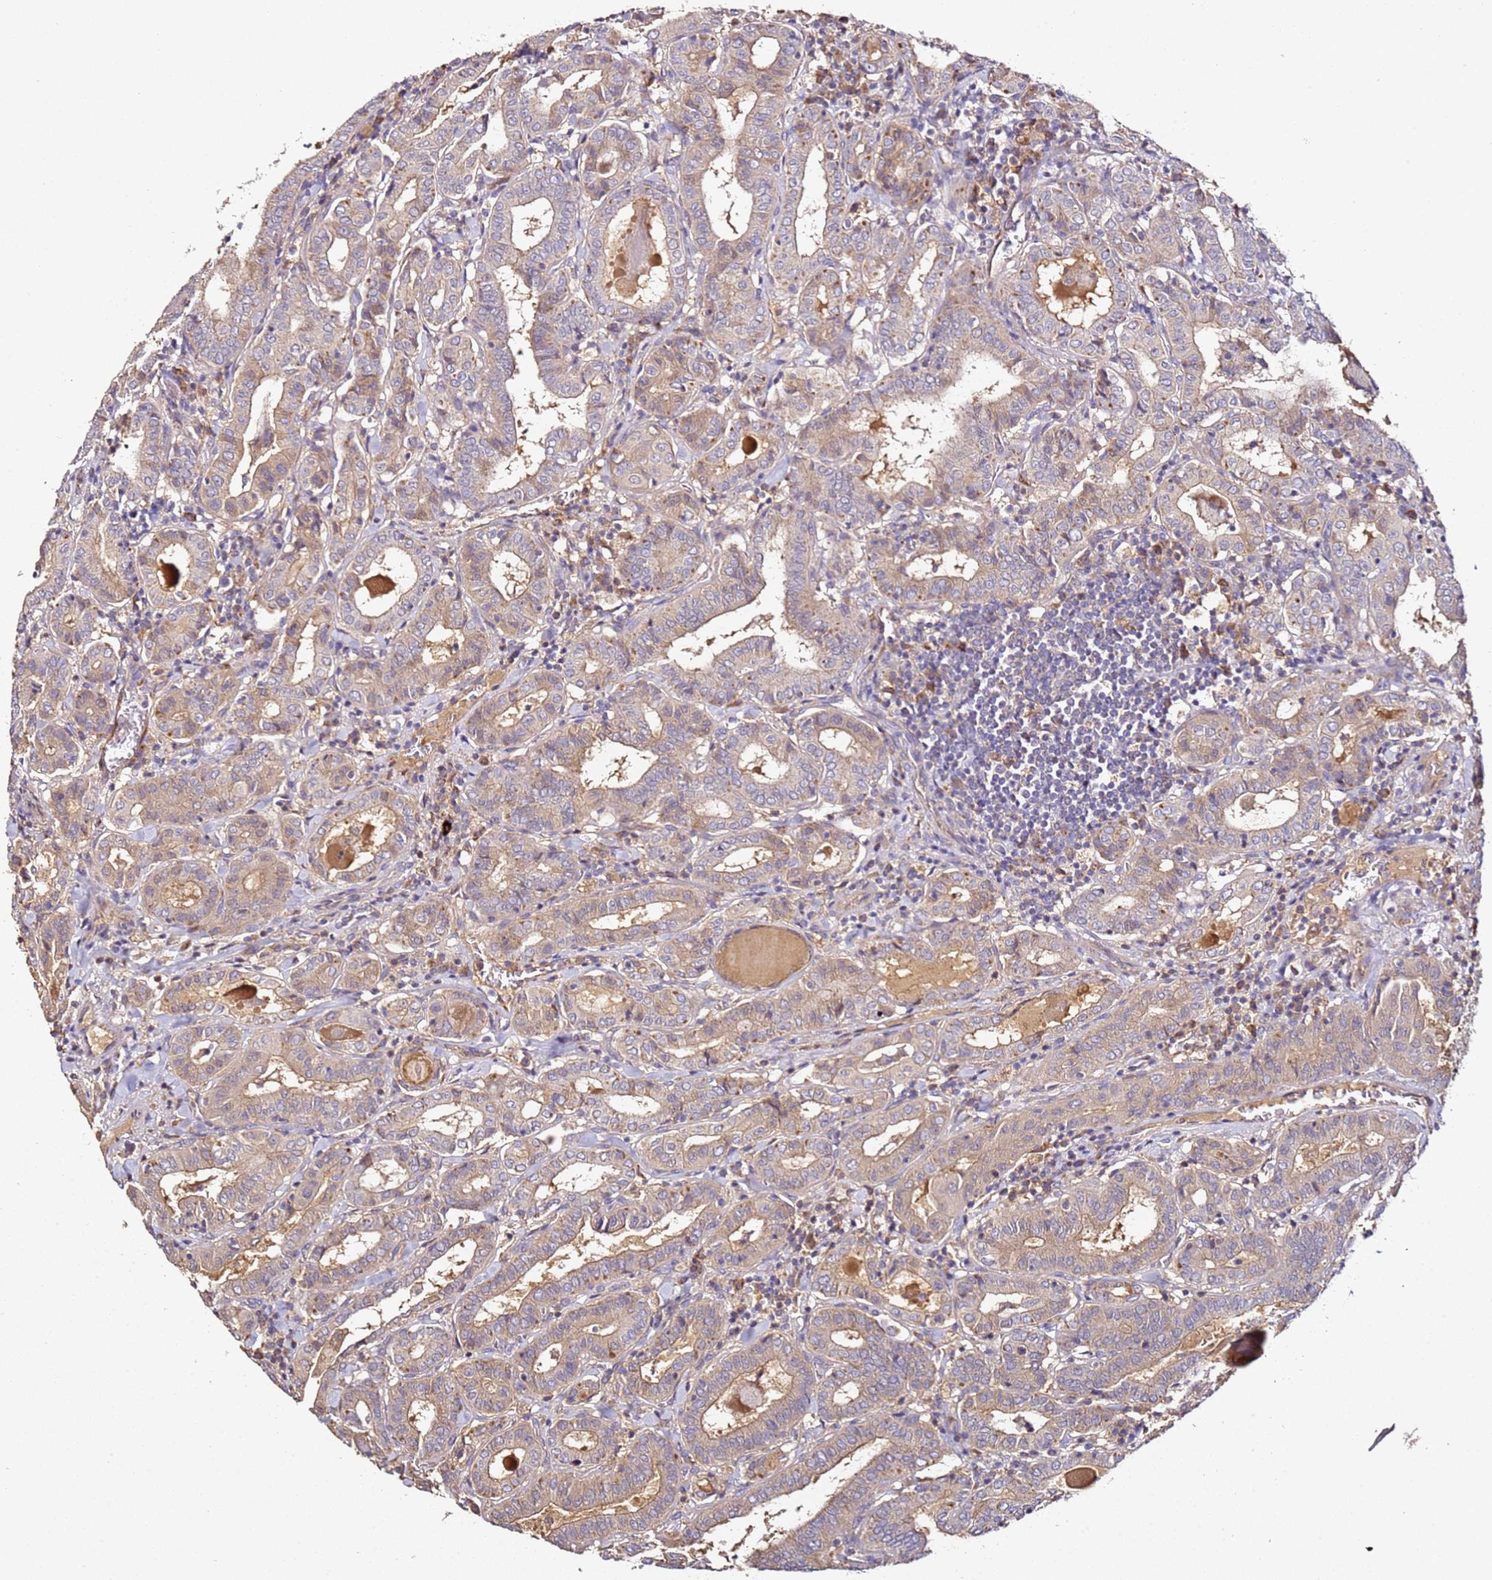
{"staining": {"intensity": "weak", "quantity": "25%-75%", "location": "cytoplasmic/membranous"}, "tissue": "thyroid cancer", "cell_type": "Tumor cells", "image_type": "cancer", "snomed": [{"axis": "morphology", "description": "Papillary adenocarcinoma, NOS"}, {"axis": "topography", "description": "Thyroid gland"}], "caption": "A micrograph of human thyroid cancer stained for a protein reveals weak cytoplasmic/membranous brown staining in tumor cells.", "gene": "OR2B11", "patient": {"sex": "female", "age": 72}}